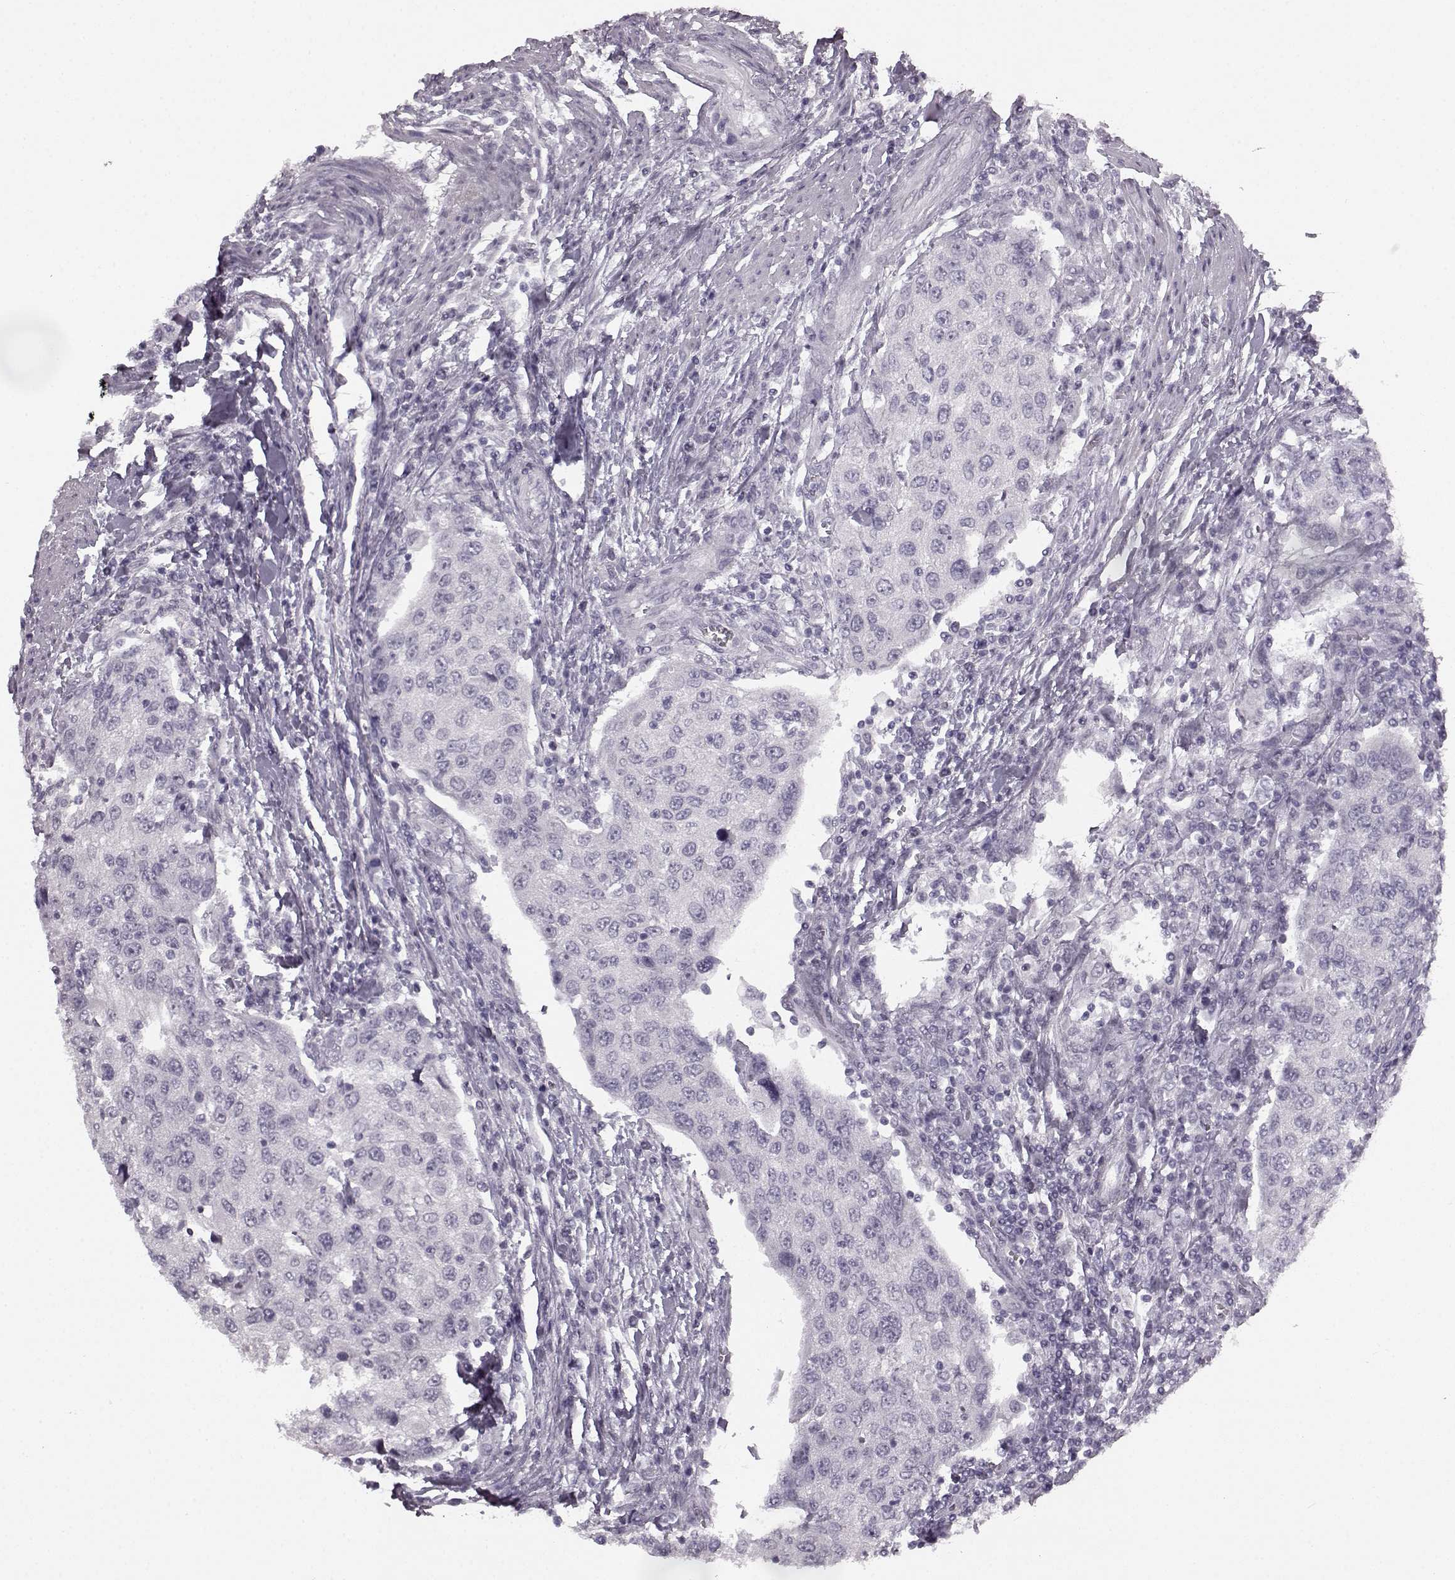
{"staining": {"intensity": "negative", "quantity": "none", "location": "none"}, "tissue": "urothelial cancer", "cell_type": "Tumor cells", "image_type": "cancer", "snomed": [{"axis": "morphology", "description": "Urothelial carcinoma, High grade"}, {"axis": "topography", "description": "Urinary bladder"}], "caption": "High power microscopy micrograph of an IHC micrograph of urothelial carcinoma (high-grade), revealing no significant staining in tumor cells. Brightfield microscopy of immunohistochemistry stained with DAB (brown) and hematoxylin (blue), captured at high magnification.", "gene": "SEMG2", "patient": {"sex": "female", "age": 78}}